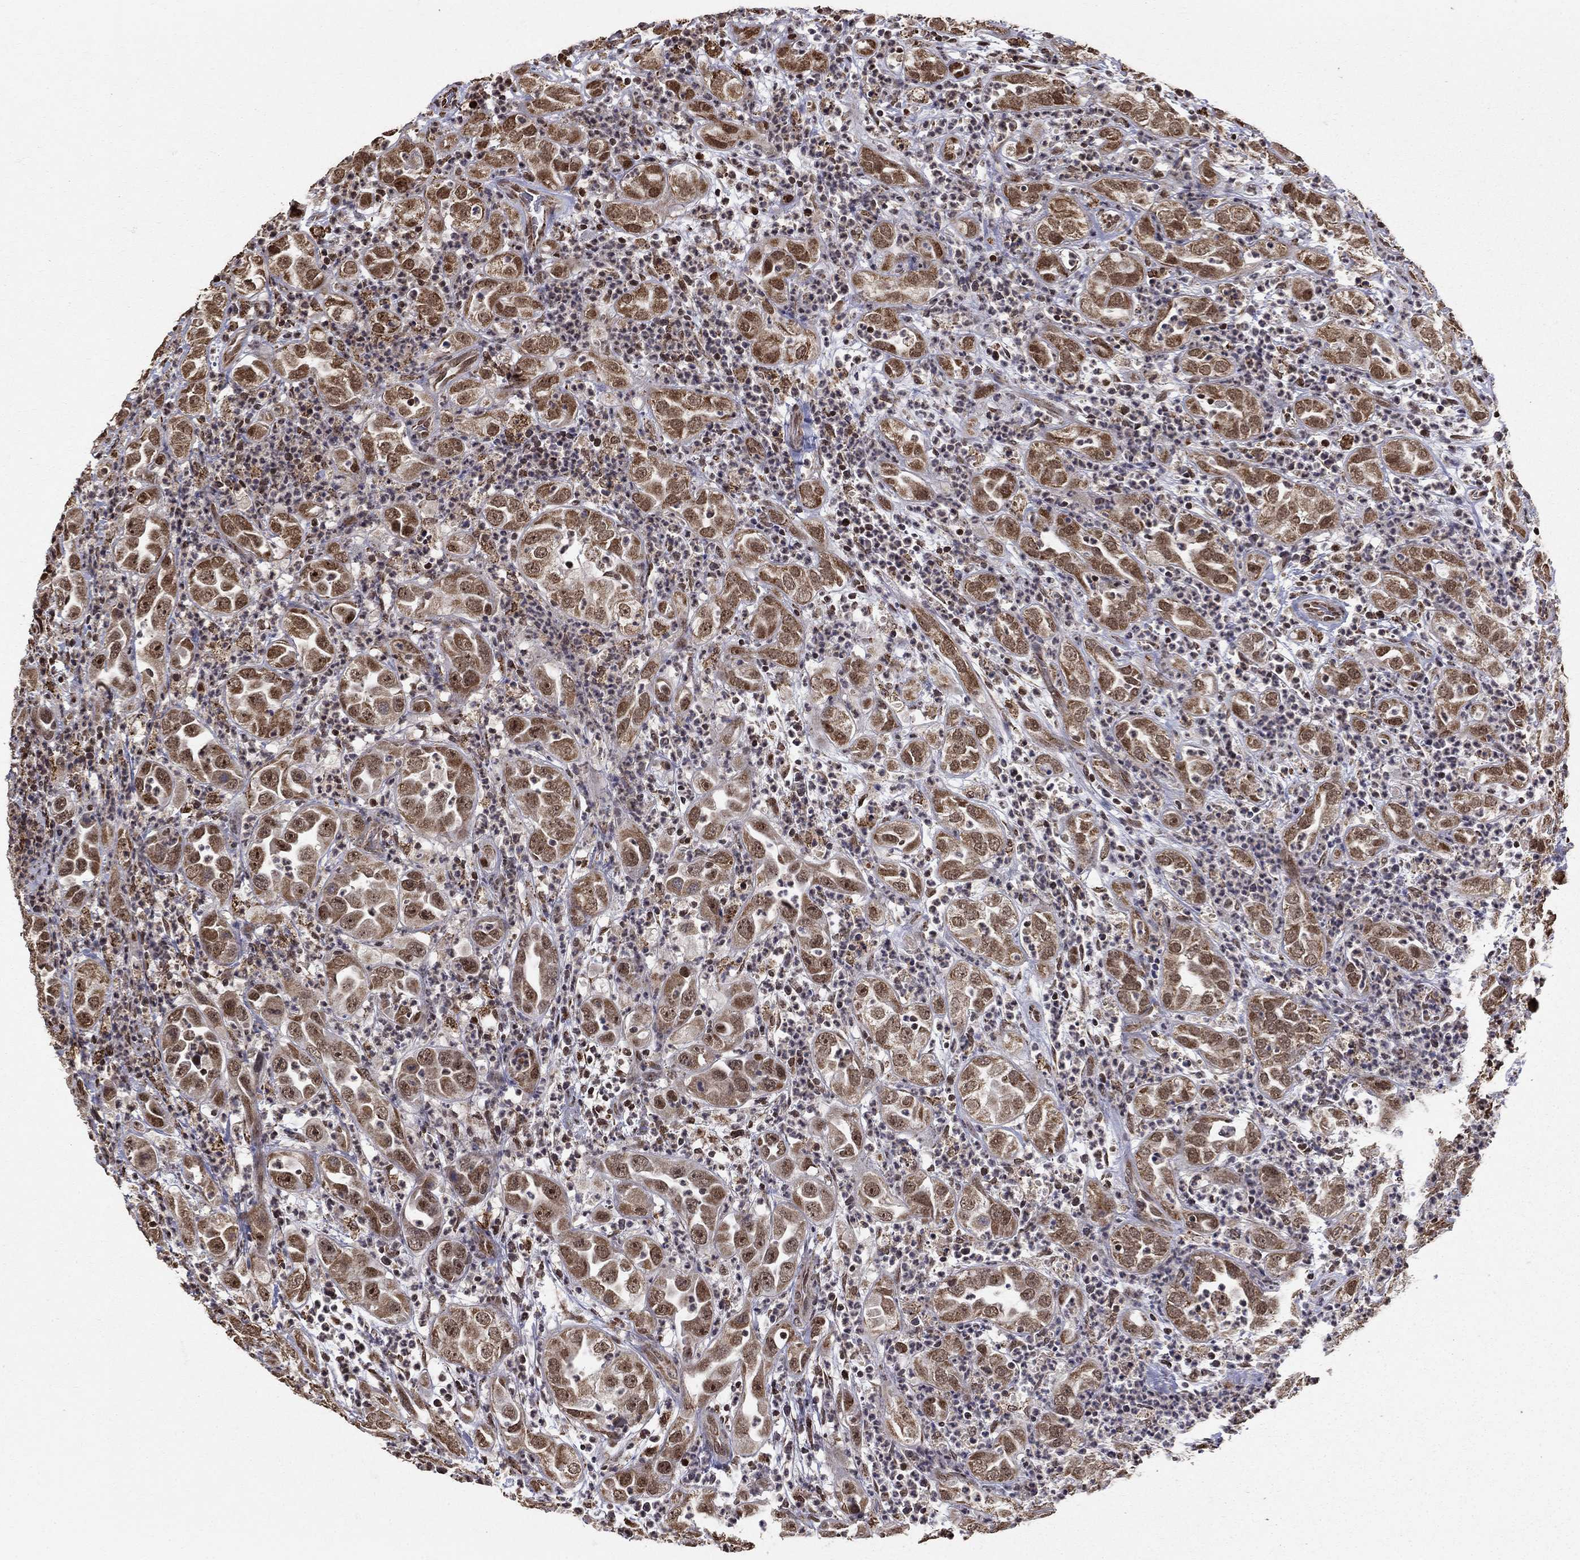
{"staining": {"intensity": "moderate", "quantity": ">75%", "location": "cytoplasmic/membranous"}, "tissue": "urothelial cancer", "cell_type": "Tumor cells", "image_type": "cancer", "snomed": [{"axis": "morphology", "description": "Urothelial carcinoma, High grade"}, {"axis": "topography", "description": "Urinary bladder"}], "caption": "Brown immunohistochemical staining in human urothelial cancer displays moderate cytoplasmic/membranous expression in about >75% of tumor cells.", "gene": "ACOT13", "patient": {"sex": "female", "age": 41}}